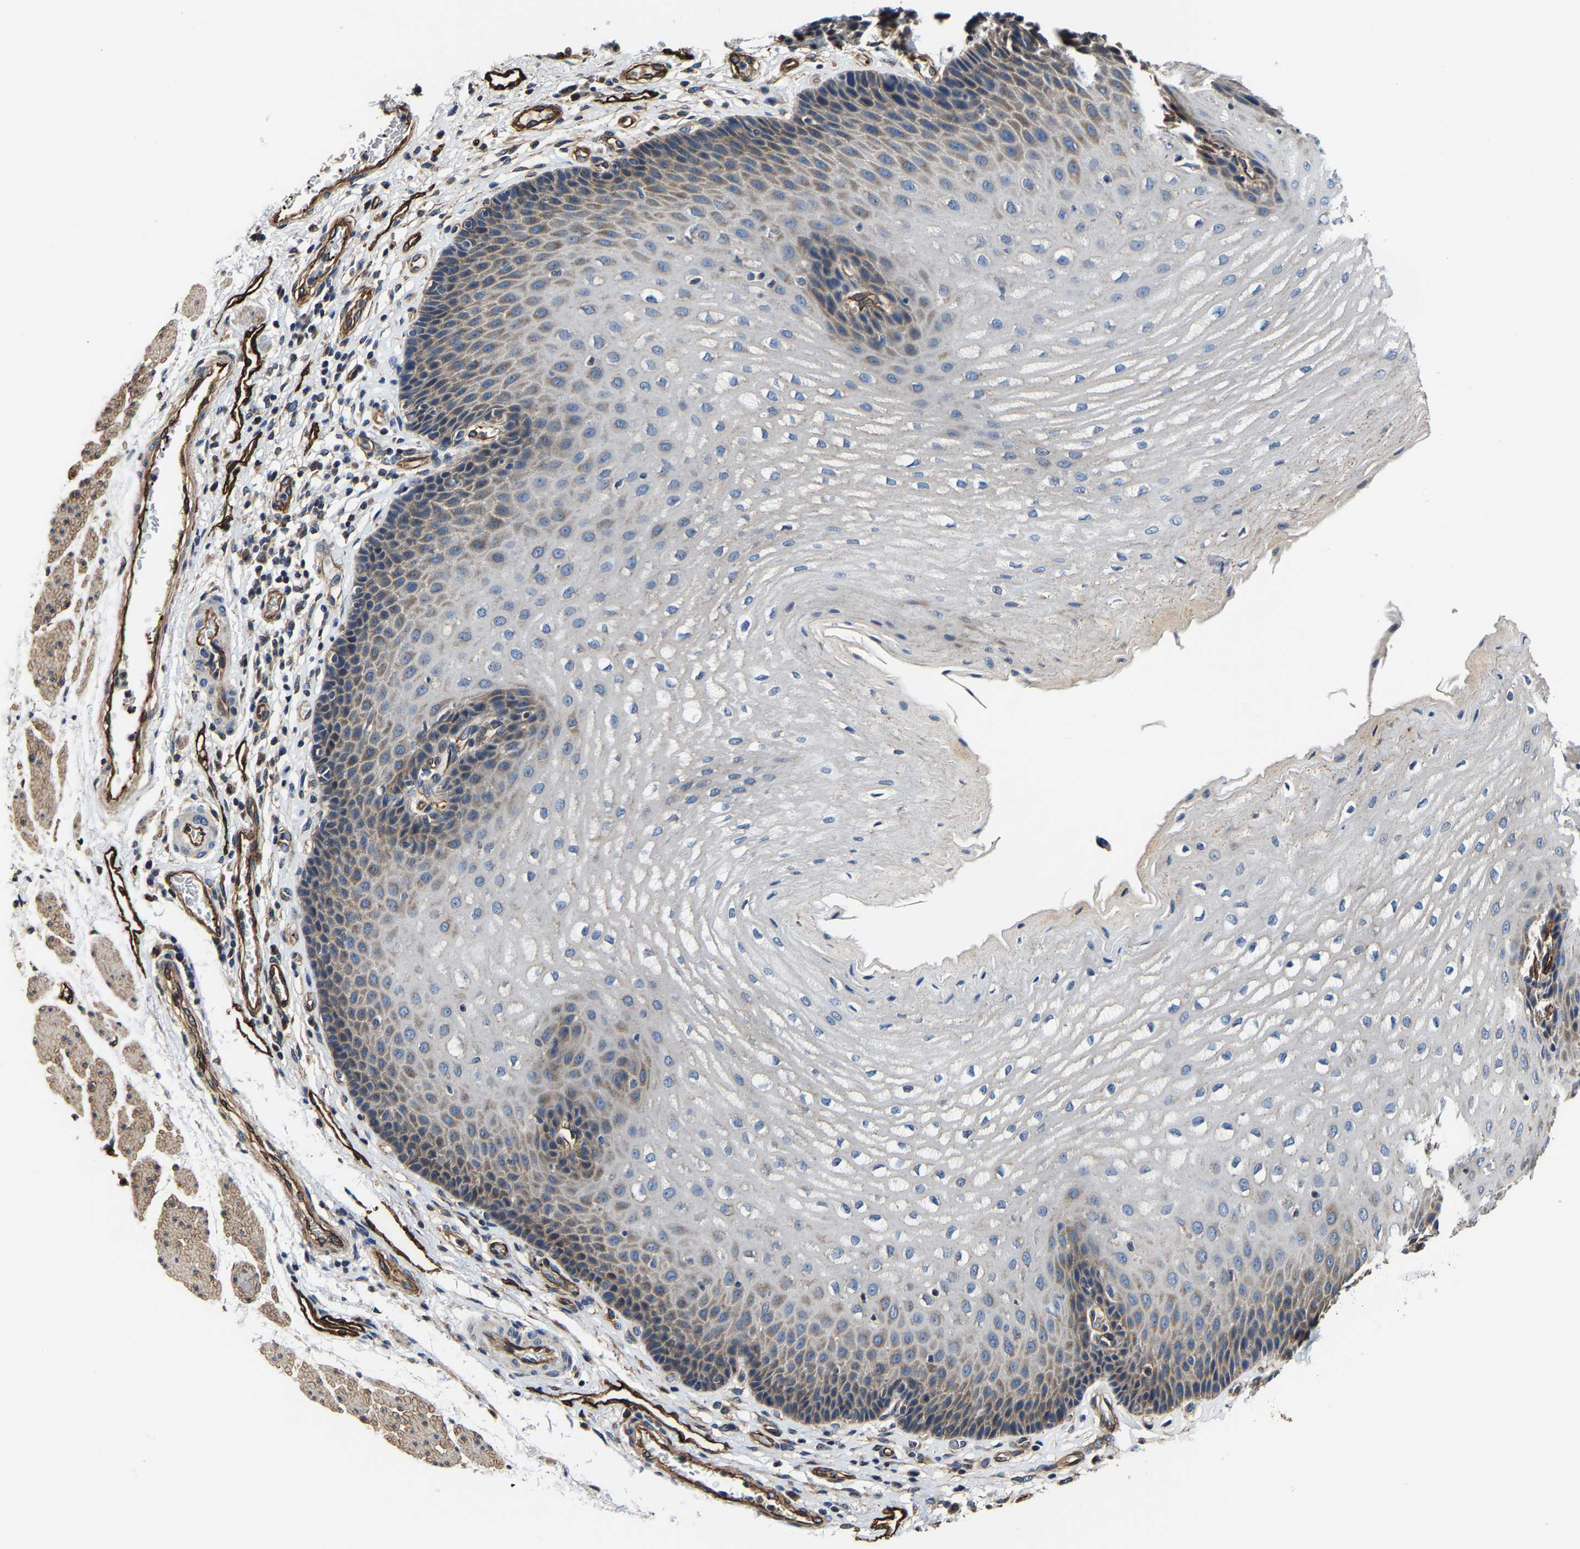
{"staining": {"intensity": "moderate", "quantity": "25%-75%", "location": "cytoplasmic/membranous"}, "tissue": "esophagus", "cell_type": "Squamous epithelial cells", "image_type": "normal", "snomed": [{"axis": "morphology", "description": "Normal tissue, NOS"}, {"axis": "topography", "description": "Esophagus"}], "caption": "This image shows benign esophagus stained with immunohistochemistry (IHC) to label a protein in brown. The cytoplasmic/membranous of squamous epithelial cells show moderate positivity for the protein. Nuclei are counter-stained blue.", "gene": "GFRA3", "patient": {"sex": "male", "age": 54}}